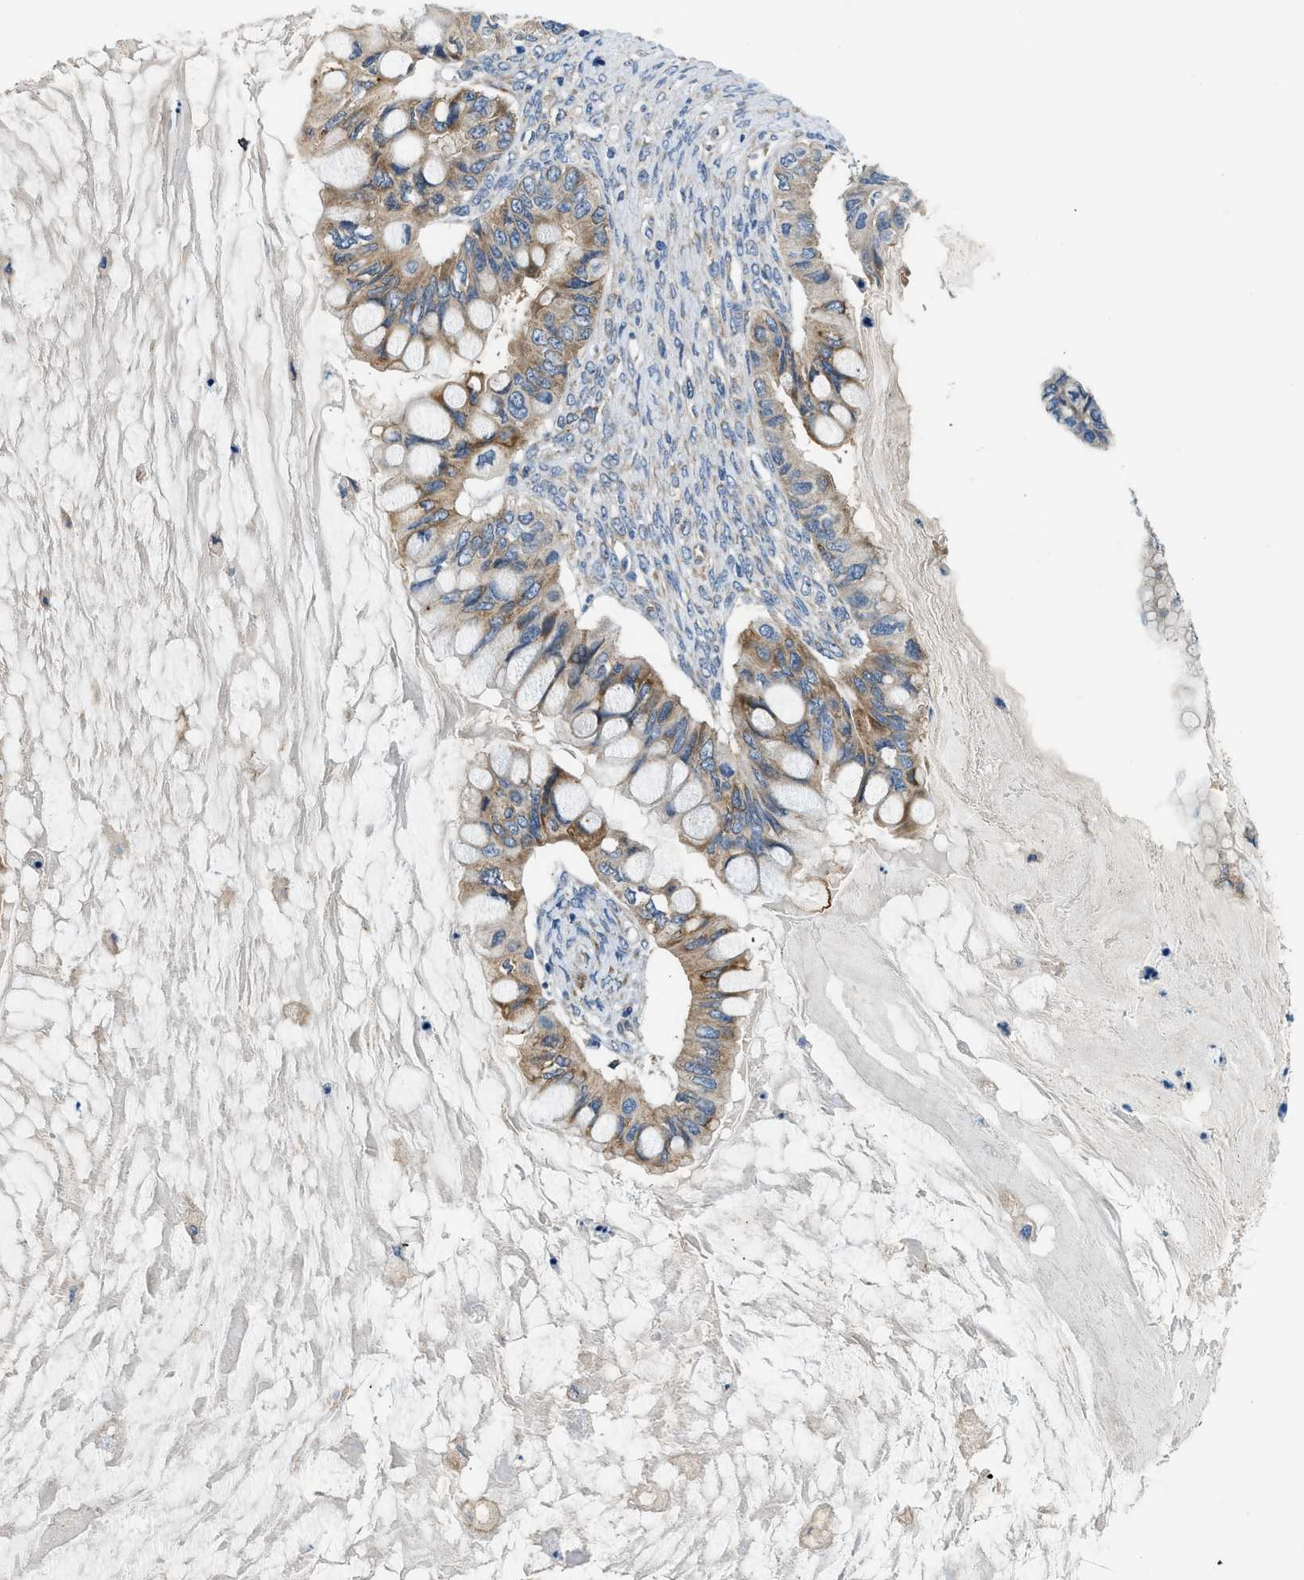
{"staining": {"intensity": "moderate", "quantity": ">75%", "location": "cytoplasmic/membranous"}, "tissue": "ovarian cancer", "cell_type": "Tumor cells", "image_type": "cancer", "snomed": [{"axis": "morphology", "description": "Cystadenocarcinoma, mucinous, NOS"}, {"axis": "topography", "description": "Ovary"}], "caption": "A histopathology image of ovarian cancer (mucinous cystadenocarcinoma) stained for a protein shows moderate cytoplasmic/membranous brown staining in tumor cells.", "gene": "LPIN2", "patient": {"sex": "female", "age": 80}}